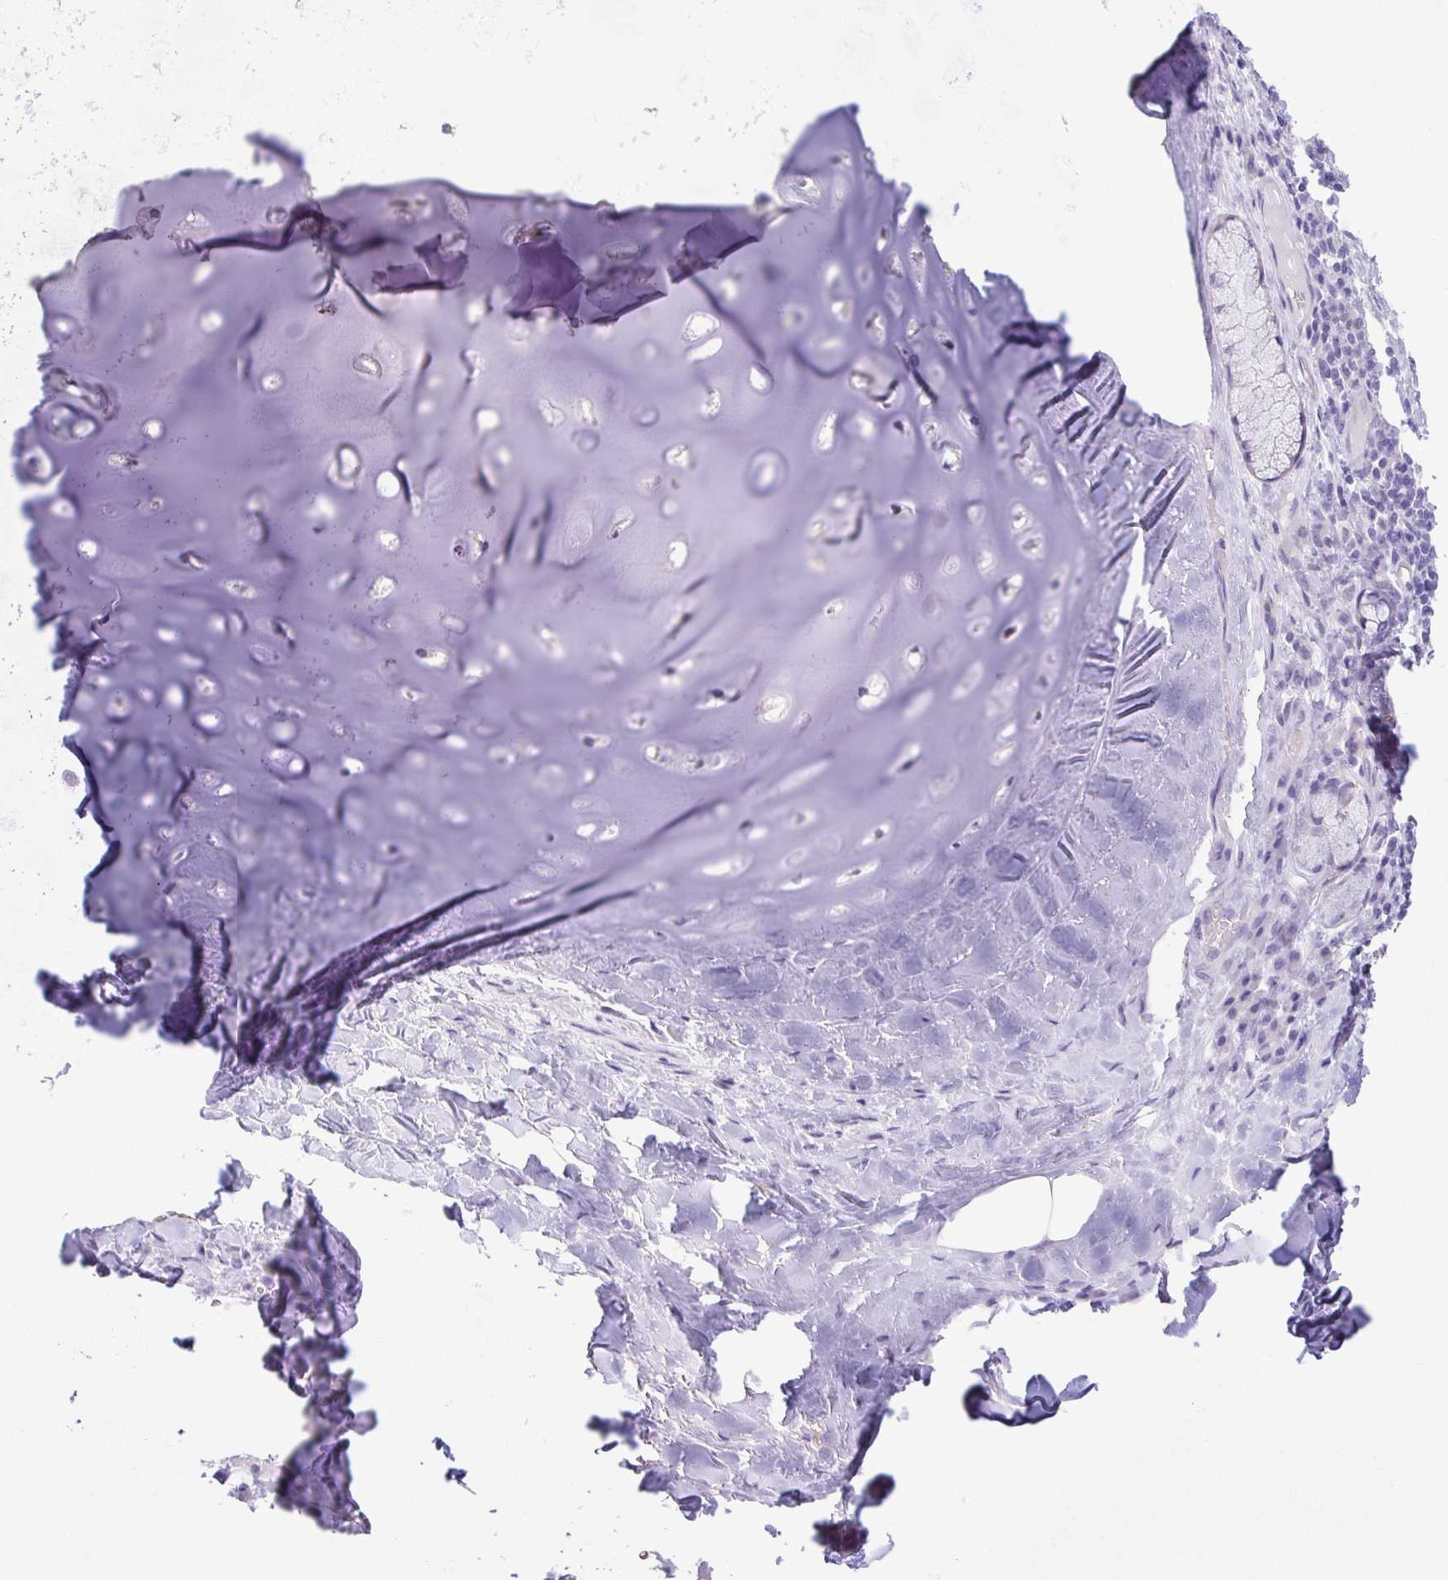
{"staining": {"intensity": "negative", "quantity": "none", "location": "none"}, "tissue": "soft tissue", "cell_type": "Chondrocytes", "image_type": "normal", "snomed": [{"axis": "morphology", "description": "Normal tissue, NOS"}, {"axis": "topography", "description": "Cartilage tissue"}, {"axis": "topography", "description": "Bronchus"}], "caption": "DAB immunohistochemical staining of normal human soft tissue exhibits no significant staining in chondrocytes.", "gene": "EPB42", "patient": {"sex": "male", "age": 56}}